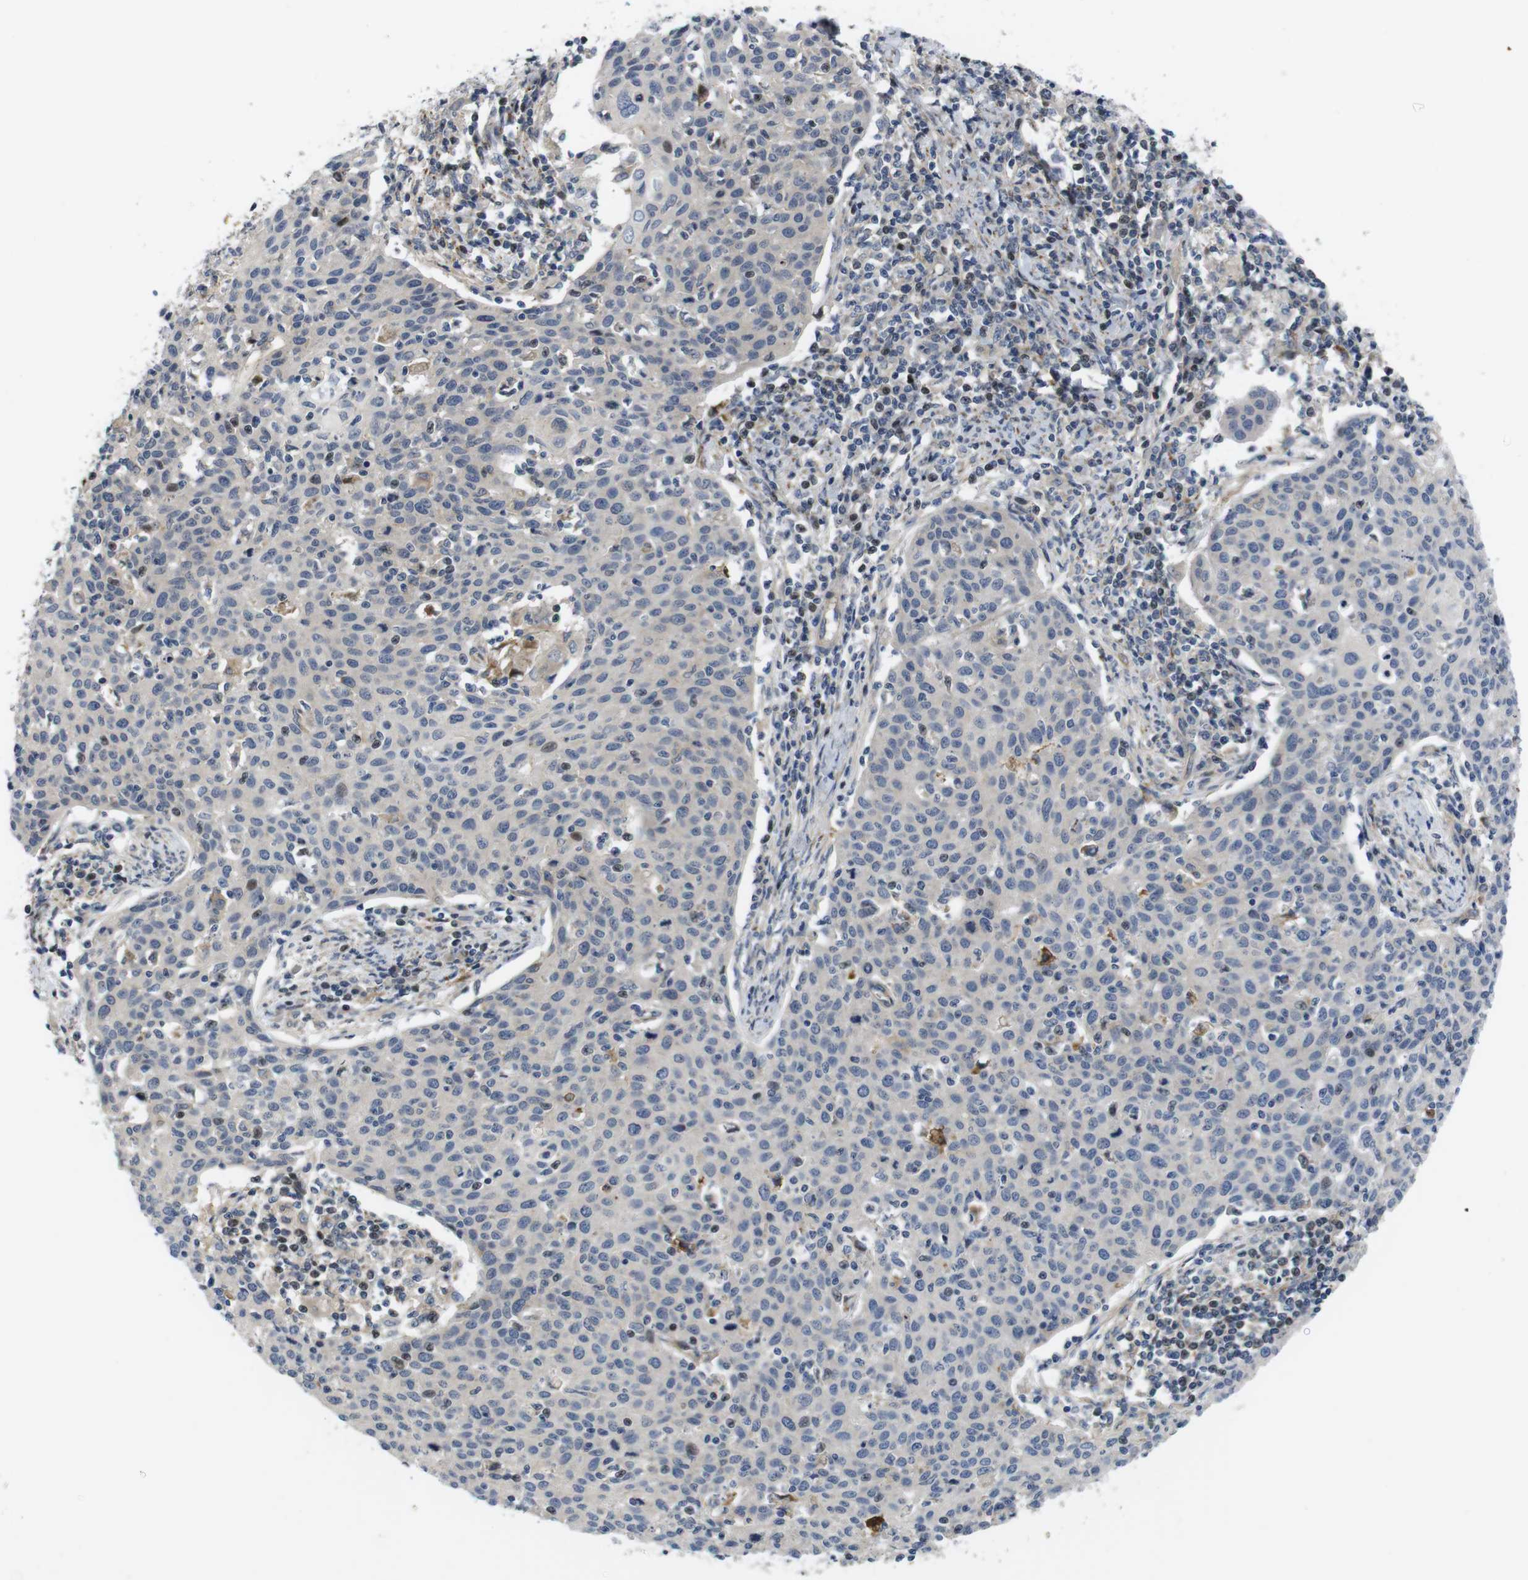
{"staining": {"intensity": "weak", "quantity": "25%-75%", "location": "cytoplasmic/membranous"}, "tissue": "cervical cancer", "cell_type": "Tumor cells", "image_type": "cancer", "snomed": [{"axis": "morphology", "description": "Squamous cell carcinoma, NOS"}, {"axis": "topography", "description": "Cervix"}], "caption": "Cervical squamous cell carcinoma stained with immunohistochemistry displays weak cytoplasmic/membranous staining in approximately 25%-75% of tumor cells.", "gene": "ROBO2", "patient": {"sex": "female", "age": 38}}